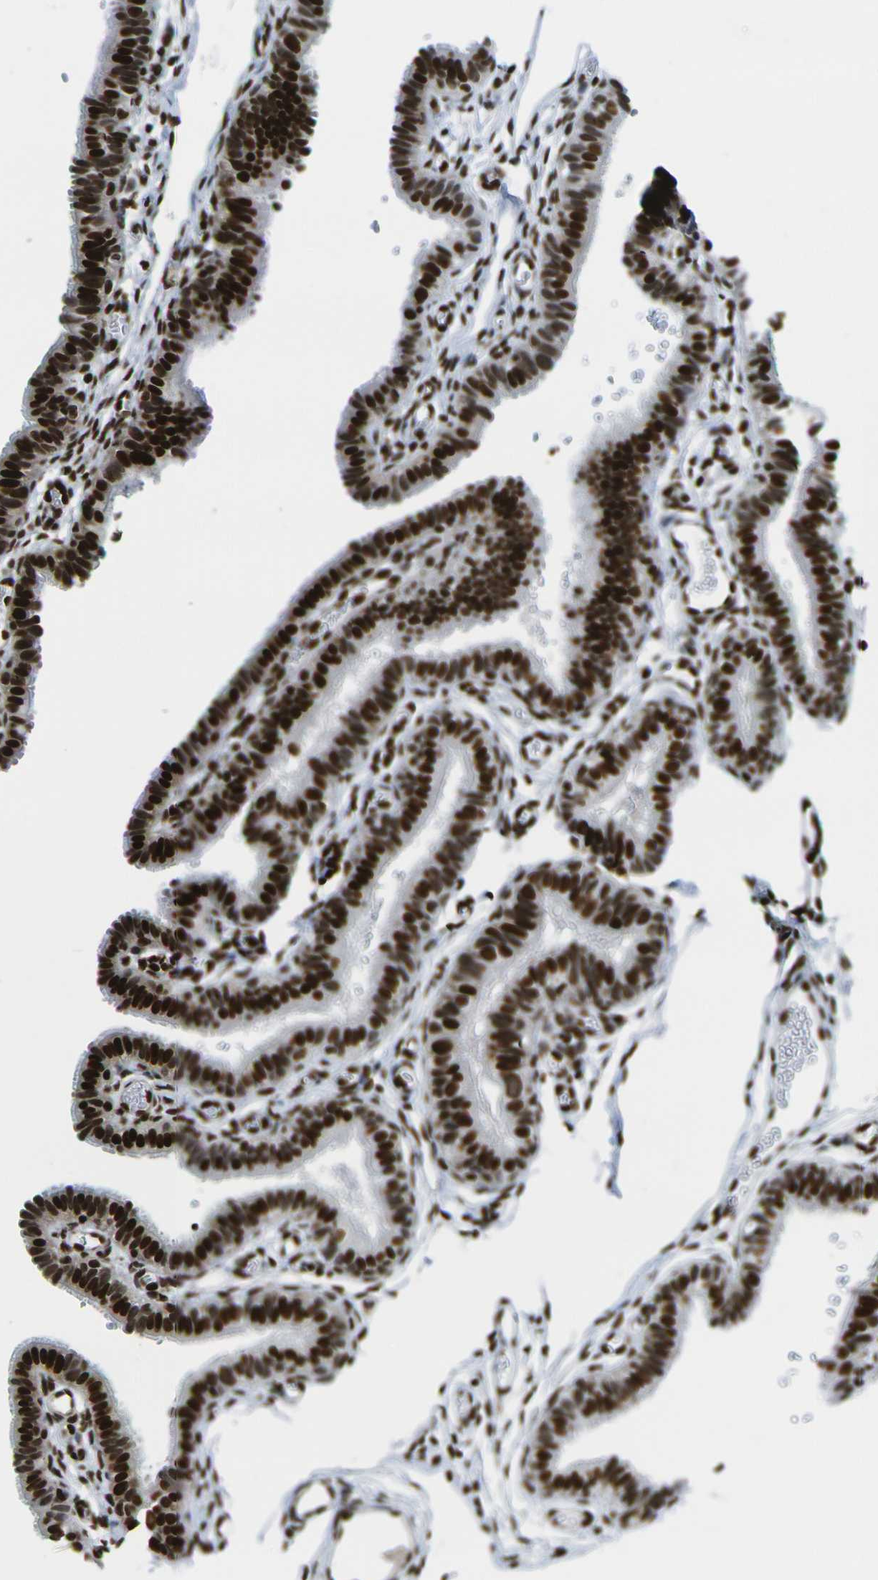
{"staining": {"intensity": "strong", "quantity": ">75%", "location": "nuclear"}, "tissue": "fallopian tube", "cell_type": "Glandular cells", "image_type": "normal", "snomed": [{"axis": "morphology", "description": "Normal tissue, NOS"}, {"axis": "topography", "description": "Fallopian tube"}, {"axis": "topography", "description": "Placenta"}], "caption": "Fallopian tube stained with DAB (3,3'-diaminobenzidine) immunohistochemistry shows high levels of strong nuclear expression in approximately >75% of glandular cells.", "gene": "H1", "patient": {"sex": "female", "age": 34}}